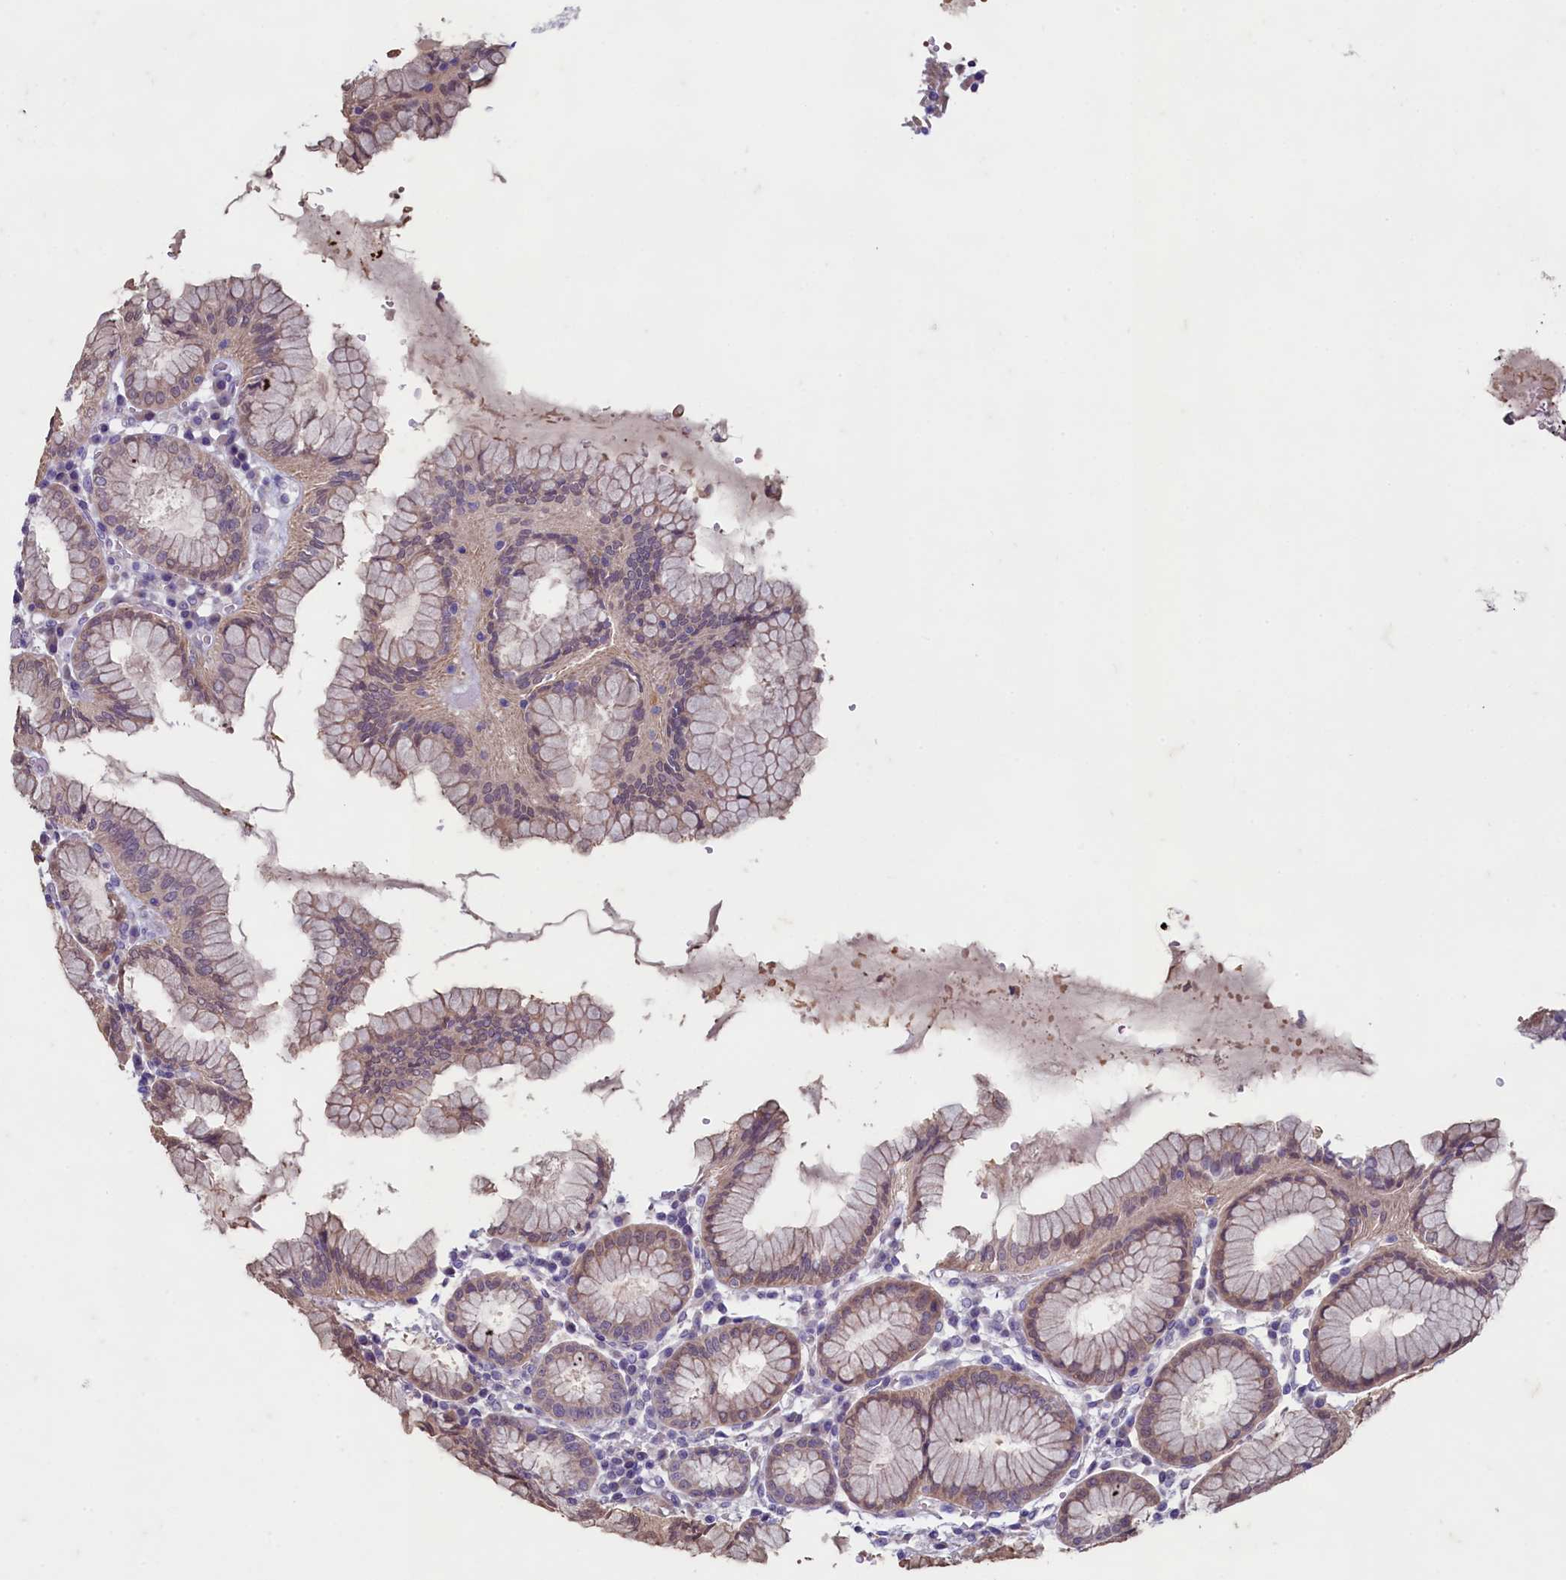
{"staining": {"intensity": "weak", "quantity": ">75%", "location": "cytoplasmic/membranous"}, "tissue": "stomach", "cell_type": "Glandular cells", "image_type": "normal", "snomed": [{"axis": "morphology", "description": "Normal tissue, NOS"}, {"axis": "topography", "description": "Stomach"}, {"axis": "topography", "description": "Stomach, lower"}], "caption": "Human stomach stained with a brown dye displays weak cytoplasmic/membranous positive positivity in approximately >75% of glandular cells.", "gene": "MAP1LC3A", "patient": {"sex": "female", "age": 56}}